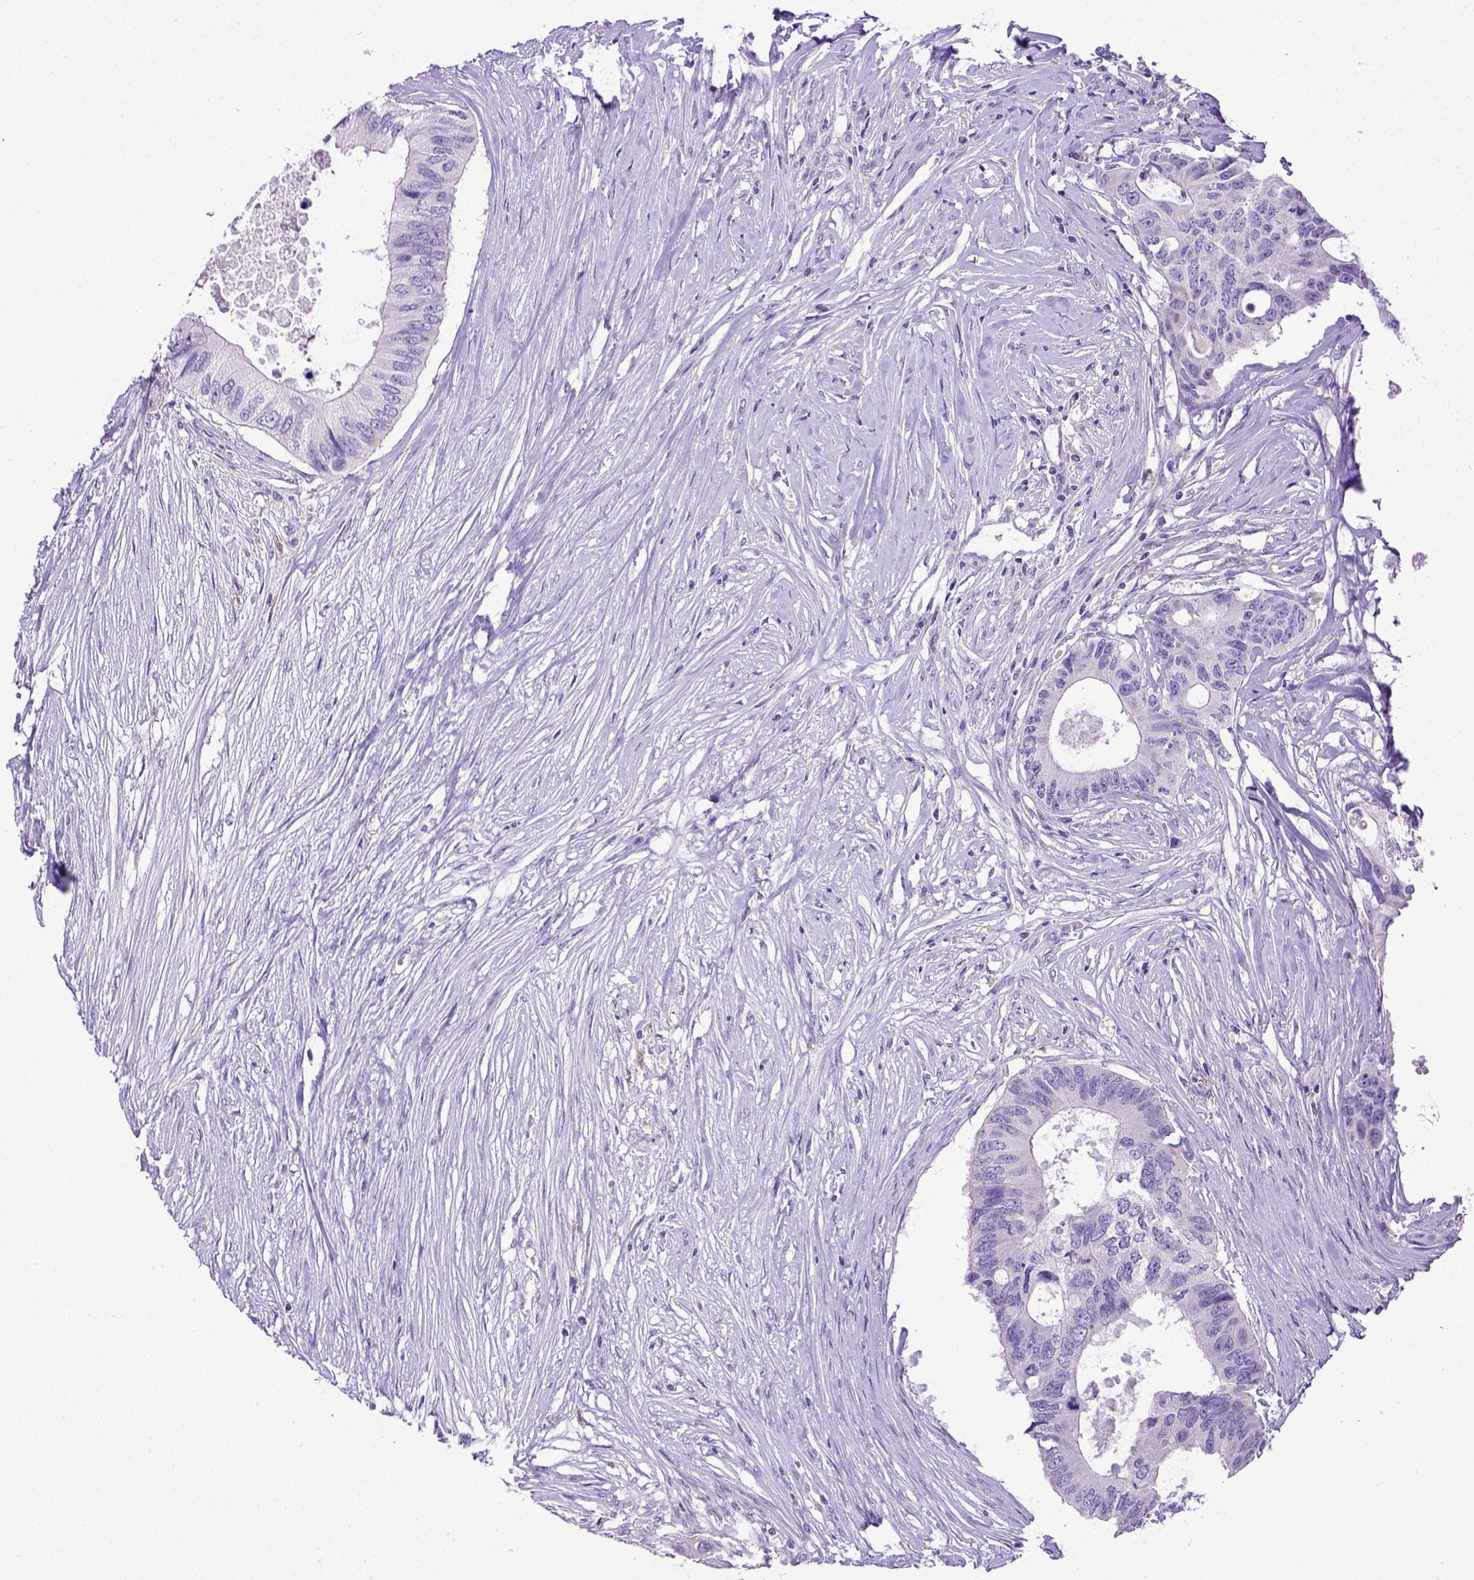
{"staining": {"intensity": "negative", "quantity": "none", "location": "none"}, "tissue": "colorectal cancer", "cell_type": "Tumor cells", "image_type": "cancer", "snomed": [{"axis": "morphology", "description": "Adenocarcinoma, NOS"}, {"axis": "topography", "description": "Colon"}], "caption": "Tumor cells are negative for brown protein staining in colorectal adenocarcinoma.", "gene": "SPEF1", "patient": {"sex": "male", "age": 71}}